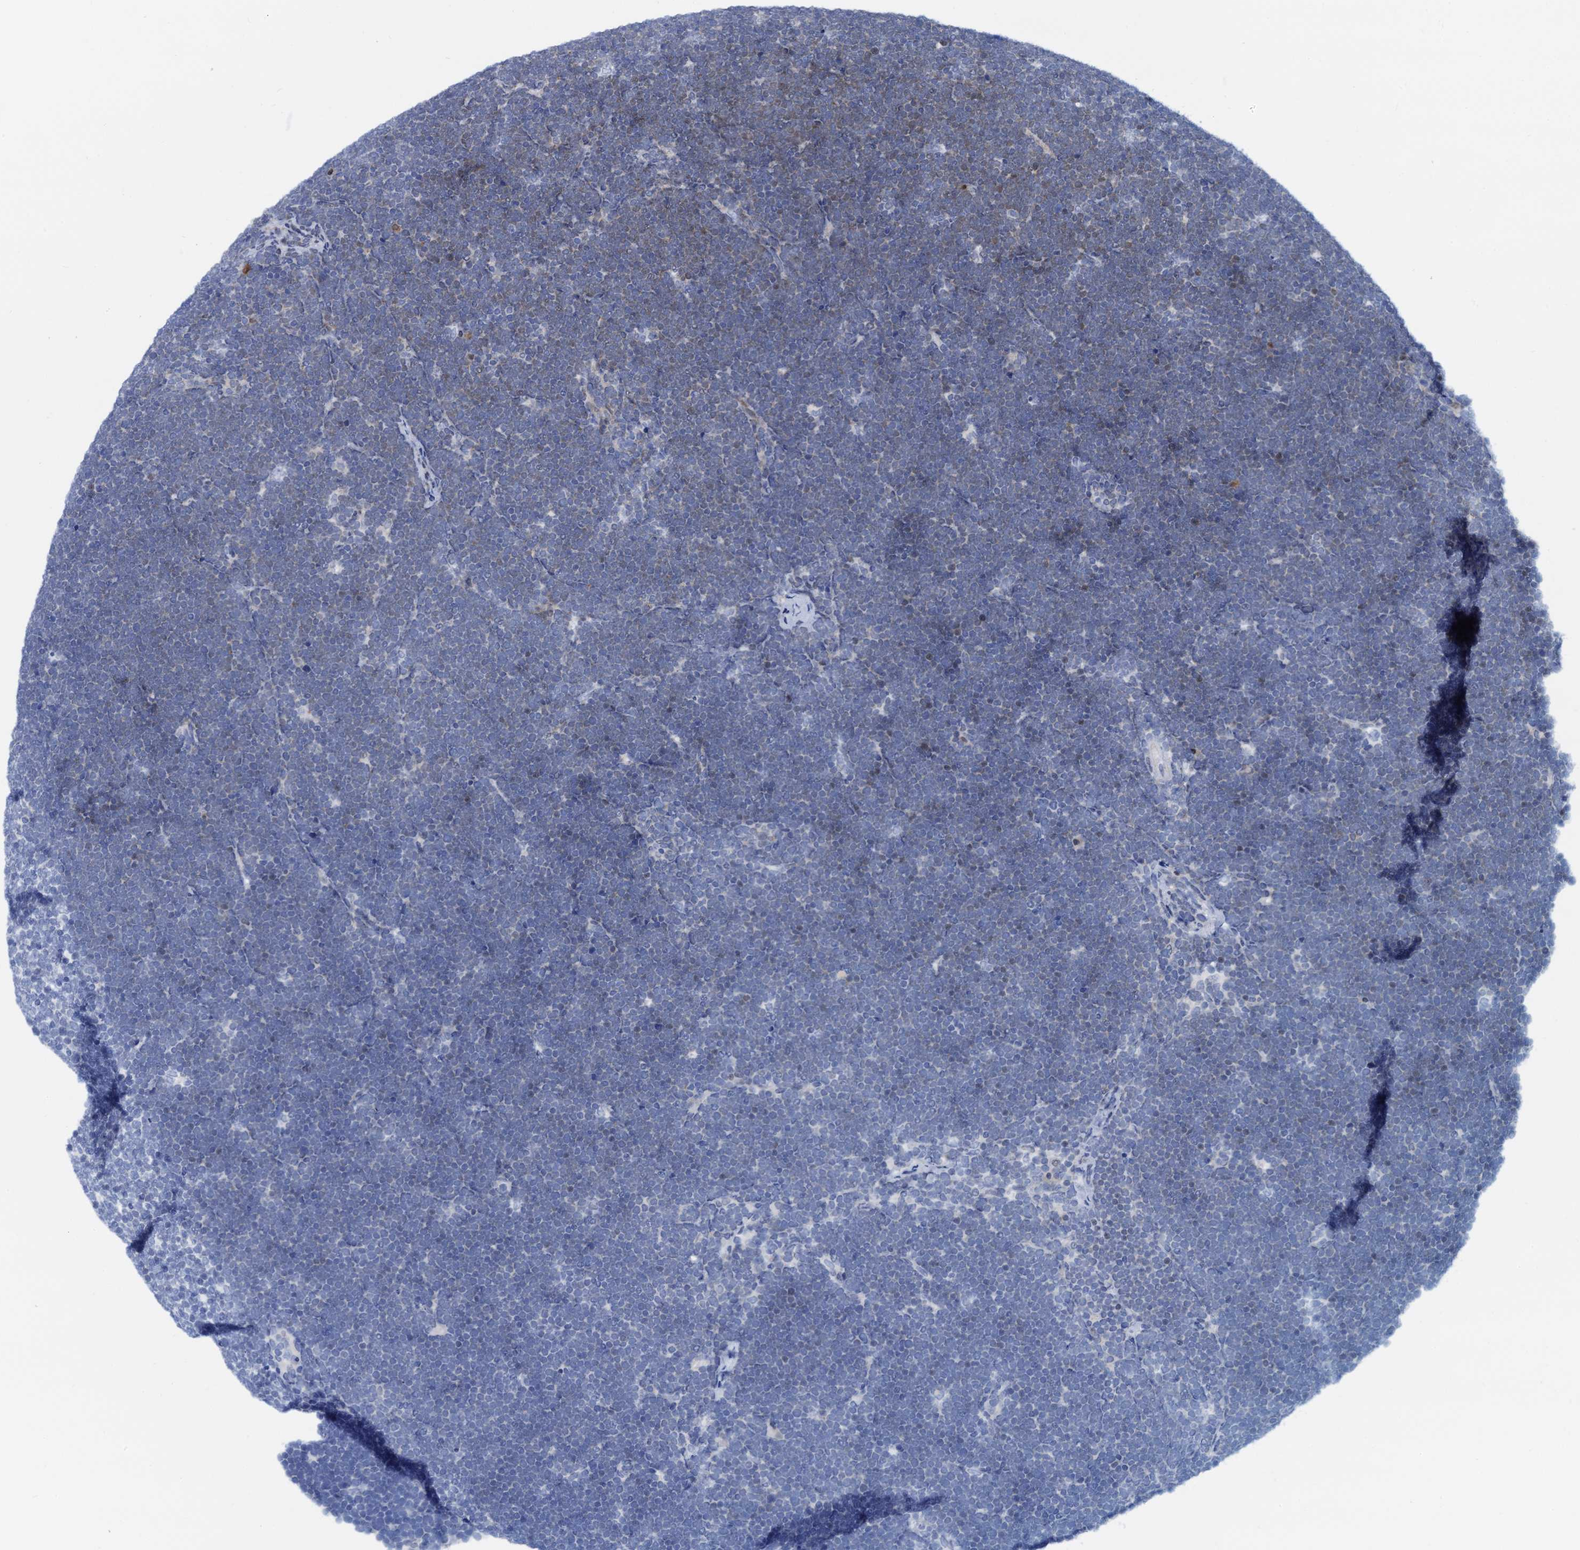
{"staining": {"intensity": "negative", "quantity": "none", "location": "none"}, "tissue": "lymphoma", "cell_type": "Tumor cells", "image_type": "cancer", "snomed": [{"axis": "morphology", "description": "Malignant lymphoma, non-Hodgkin's type, High grade"}, {"axis": "topography", "description": "Lymph node"}], "caption": "Tumor cells are negative for protein expression in human lymphoma.", "gene": "PTGES3", "patient": {"sex": "male", "age": 13}}